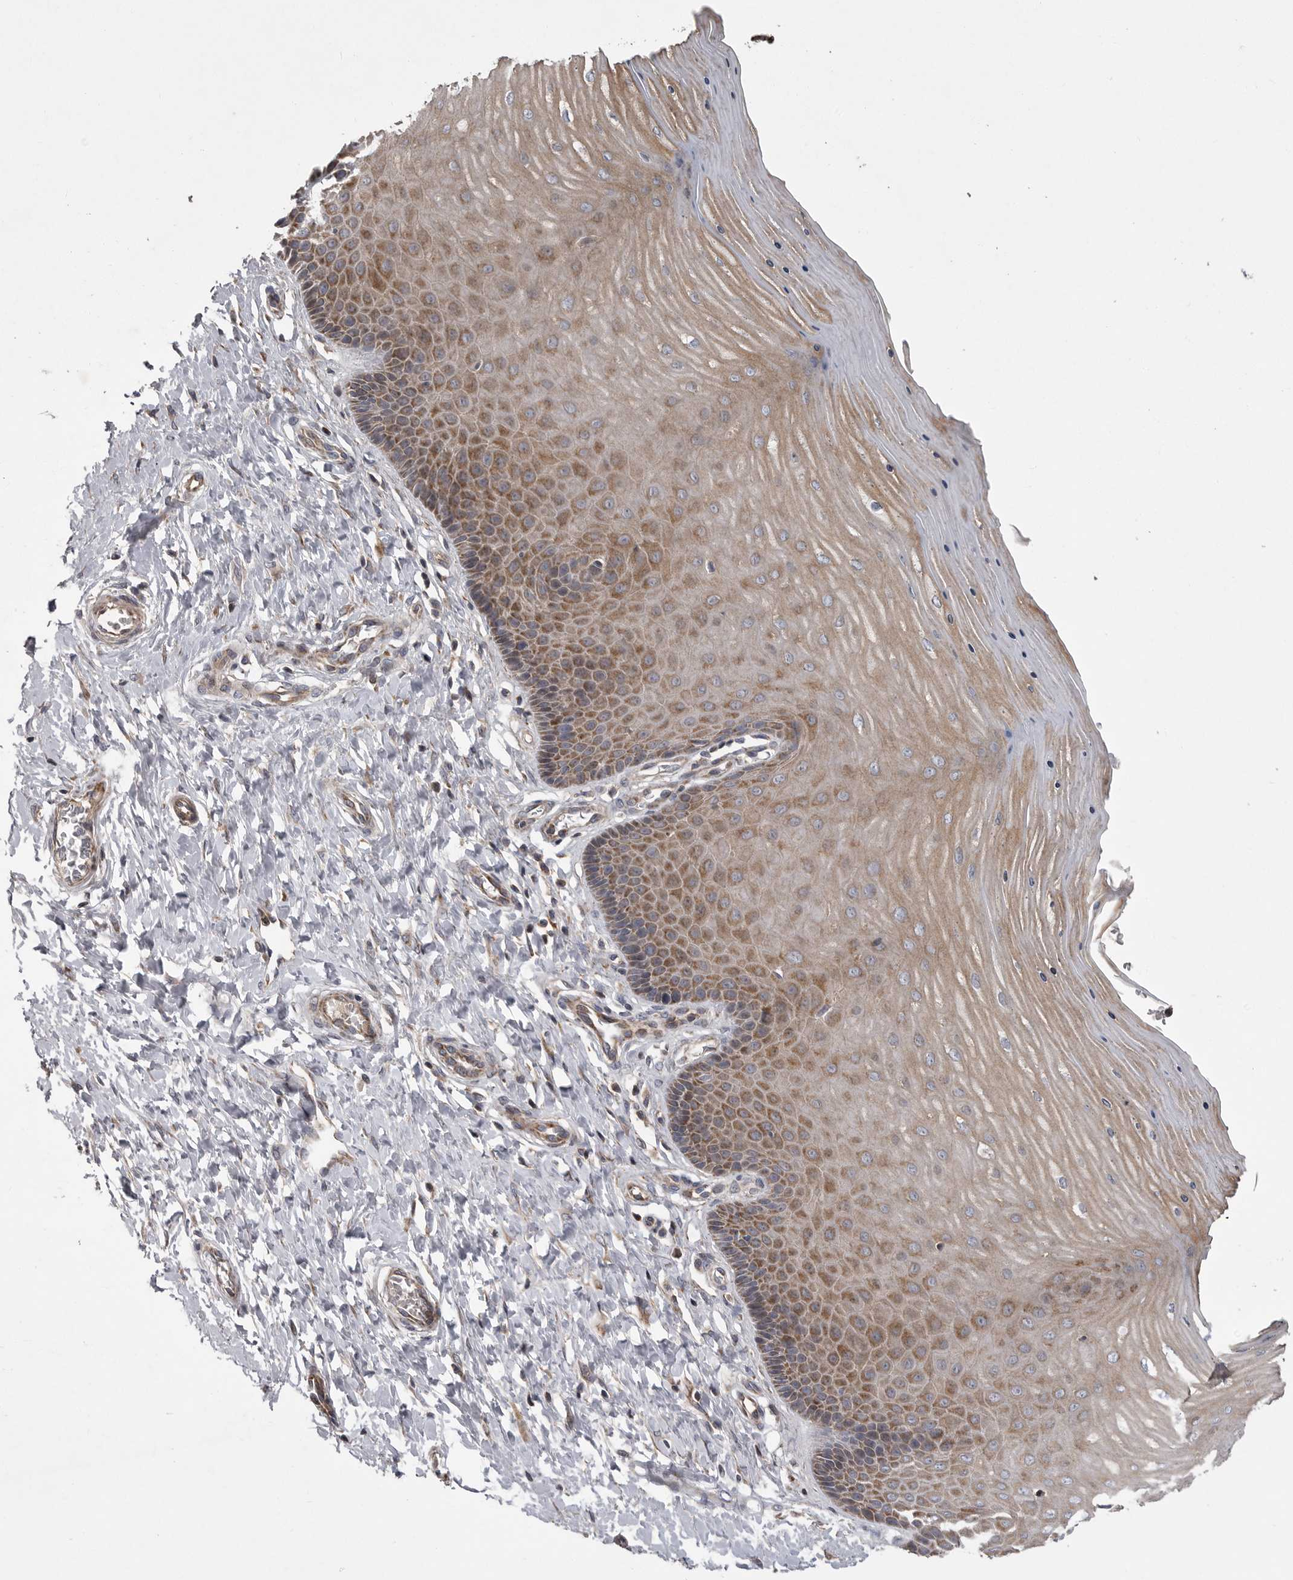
{"staining": {"intensity": "moderate", "quantity": "25%-75%", "location": "cytoplasmic/membranous"}, "tissue": "cervix", "cell_type": "Glandular cells", "image_type": "normal", "snomed": [{"axis": "morphology", "description": "Normal tissue, NOS"}, {"axis": "topography", "description": "Cervix"}], "caption": "Protein positivity by immunohistochemistry demonstrates moderate cytoplasmic/membranous expression in approximately 25%-75% of glandular cells in normal cervix. Nuclei are stained in blue.", "gene": "CRP", "patient": {"sex": "female", "age": 55}}